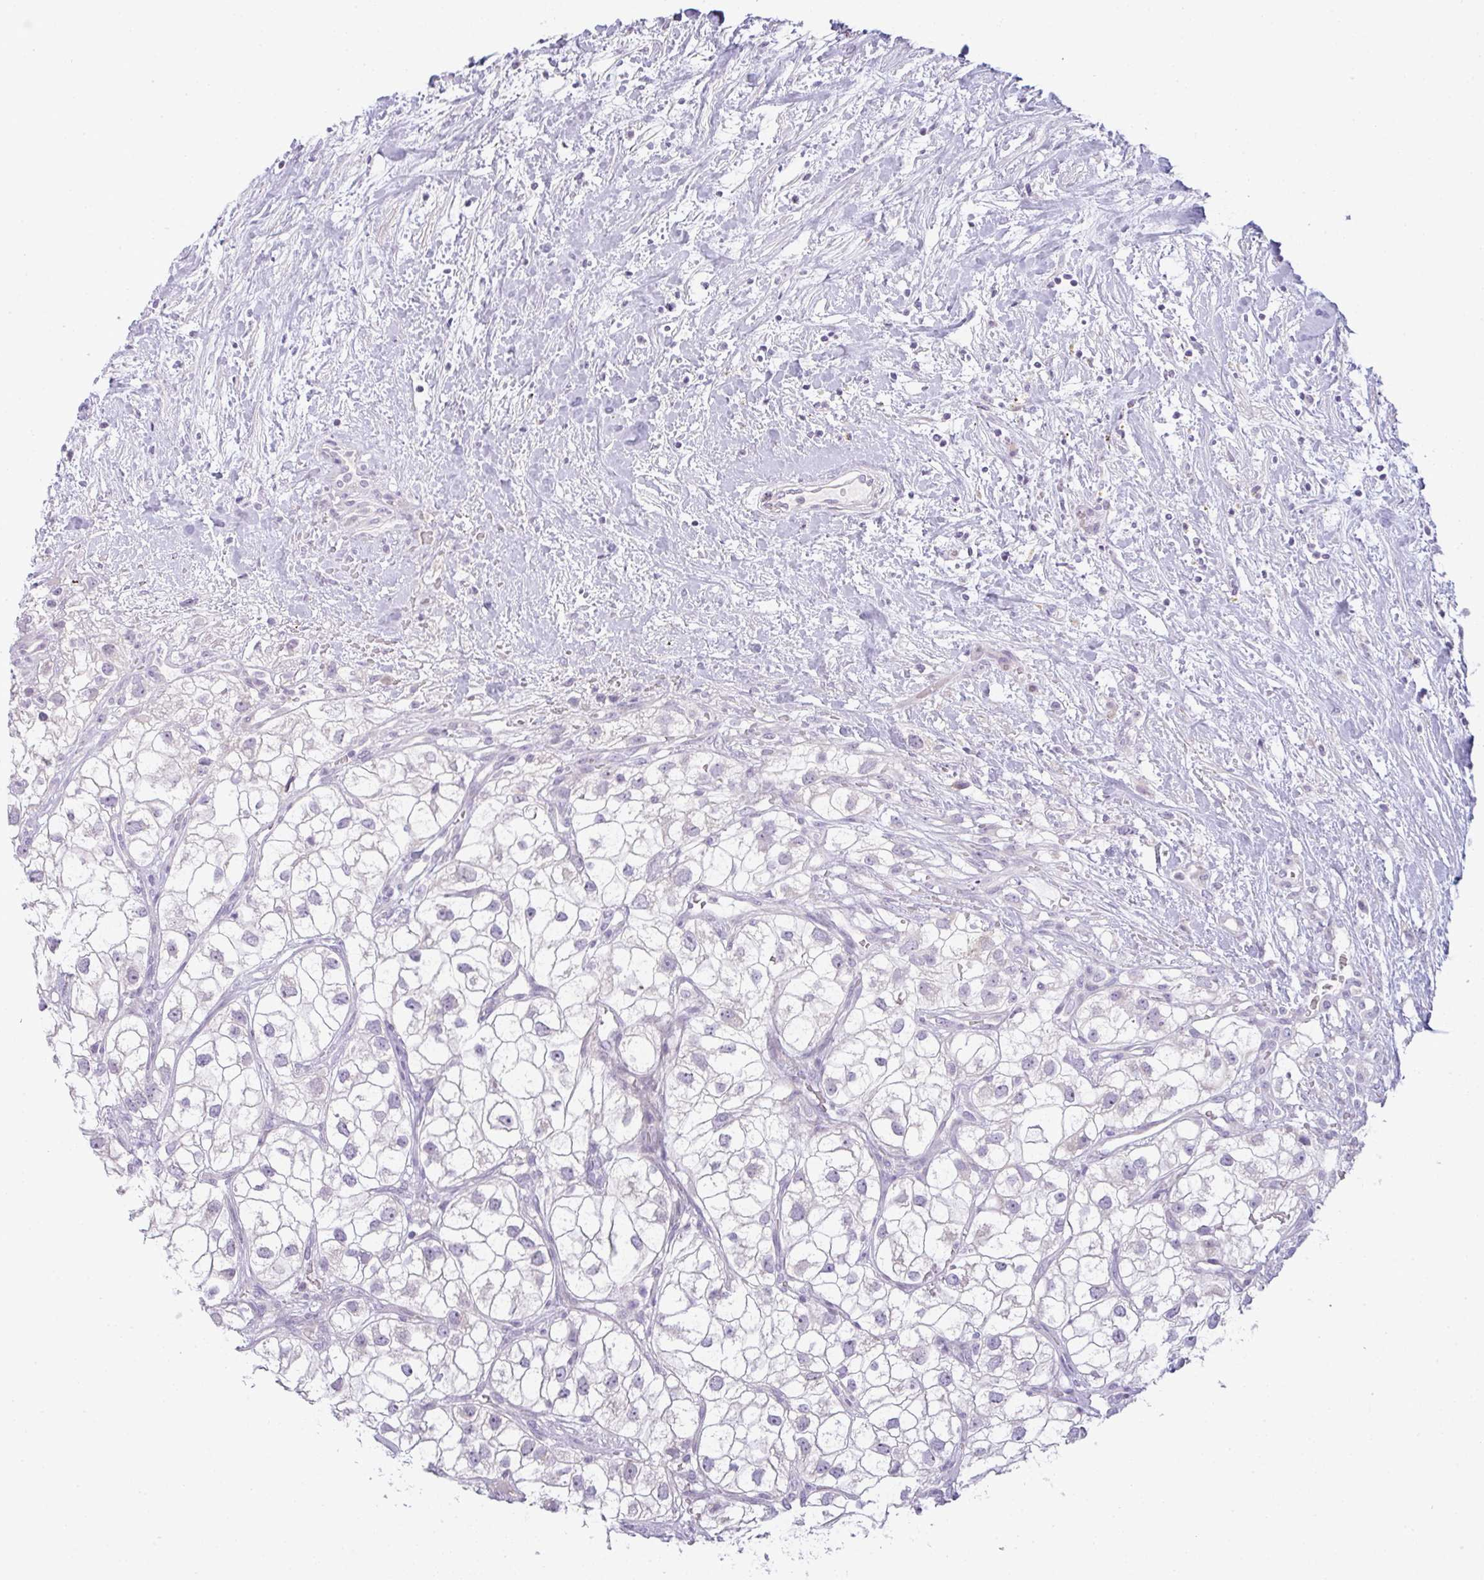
{"staining": {"intensity": "negative", "quantity": "none", "location": "none"}, "tissue": "renal cancer", "cell_type": "Tumor cells", "image_type": "cancer", "snomed": [{"axis": "morphology", "description": "Adenocarcinoma, NOS"}, {"axis": "topography", "description": "Kidney"}], "caption": "IHC histopathology image of renal adenocarcinoma stained for a protein (brown), which reveals no positivity in tumor cells. (Stains: DAB immunohistochemistry (IHC) with hematoxylin counter stain, Microscopy: brightfield microscopy at high magnification).", "gene": "SIRPB2", "patient": {"sex": "male", "age": 59}}